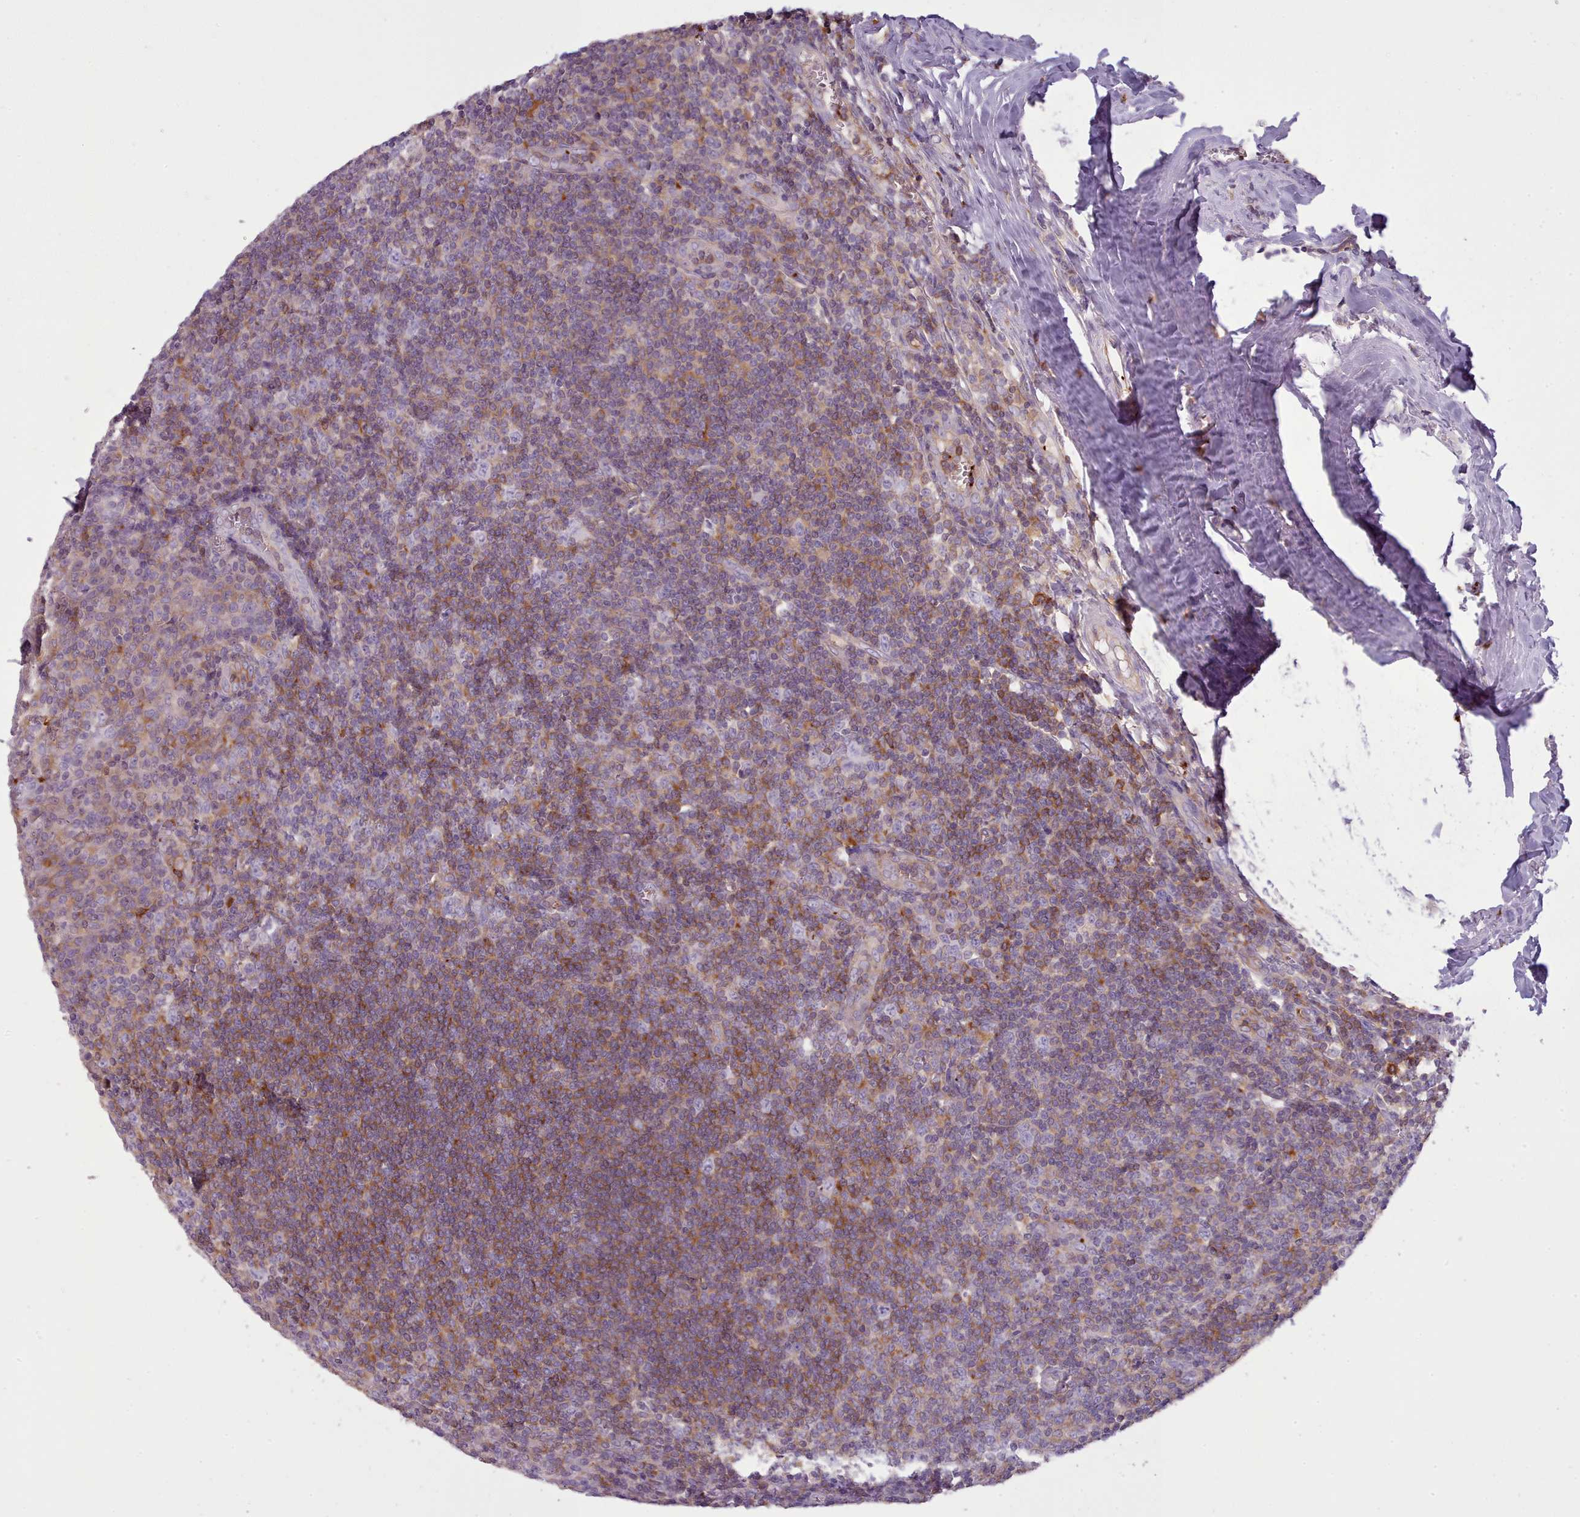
{"staining": {"intensity": "moderate", "quantity": "25%-75%", "location": "cytoplasmic/membranous"}, "tissue": "tonsil", "cell_type": "Germinal center cells", "image_type": "normal", "snomed": [{"axis": "morphology", "description": "Normal tissue, NOS"}, {"axis": "topography", "description": "Tonsil"}], "caption": "Germinal center cells exhibit medium levels of moderate cytoplasmic/membranous expression in approximately 25%-75% of cells in benign tonsil.", "gene": "NDST2", "patient": {"sex": "male", "age": 27}}